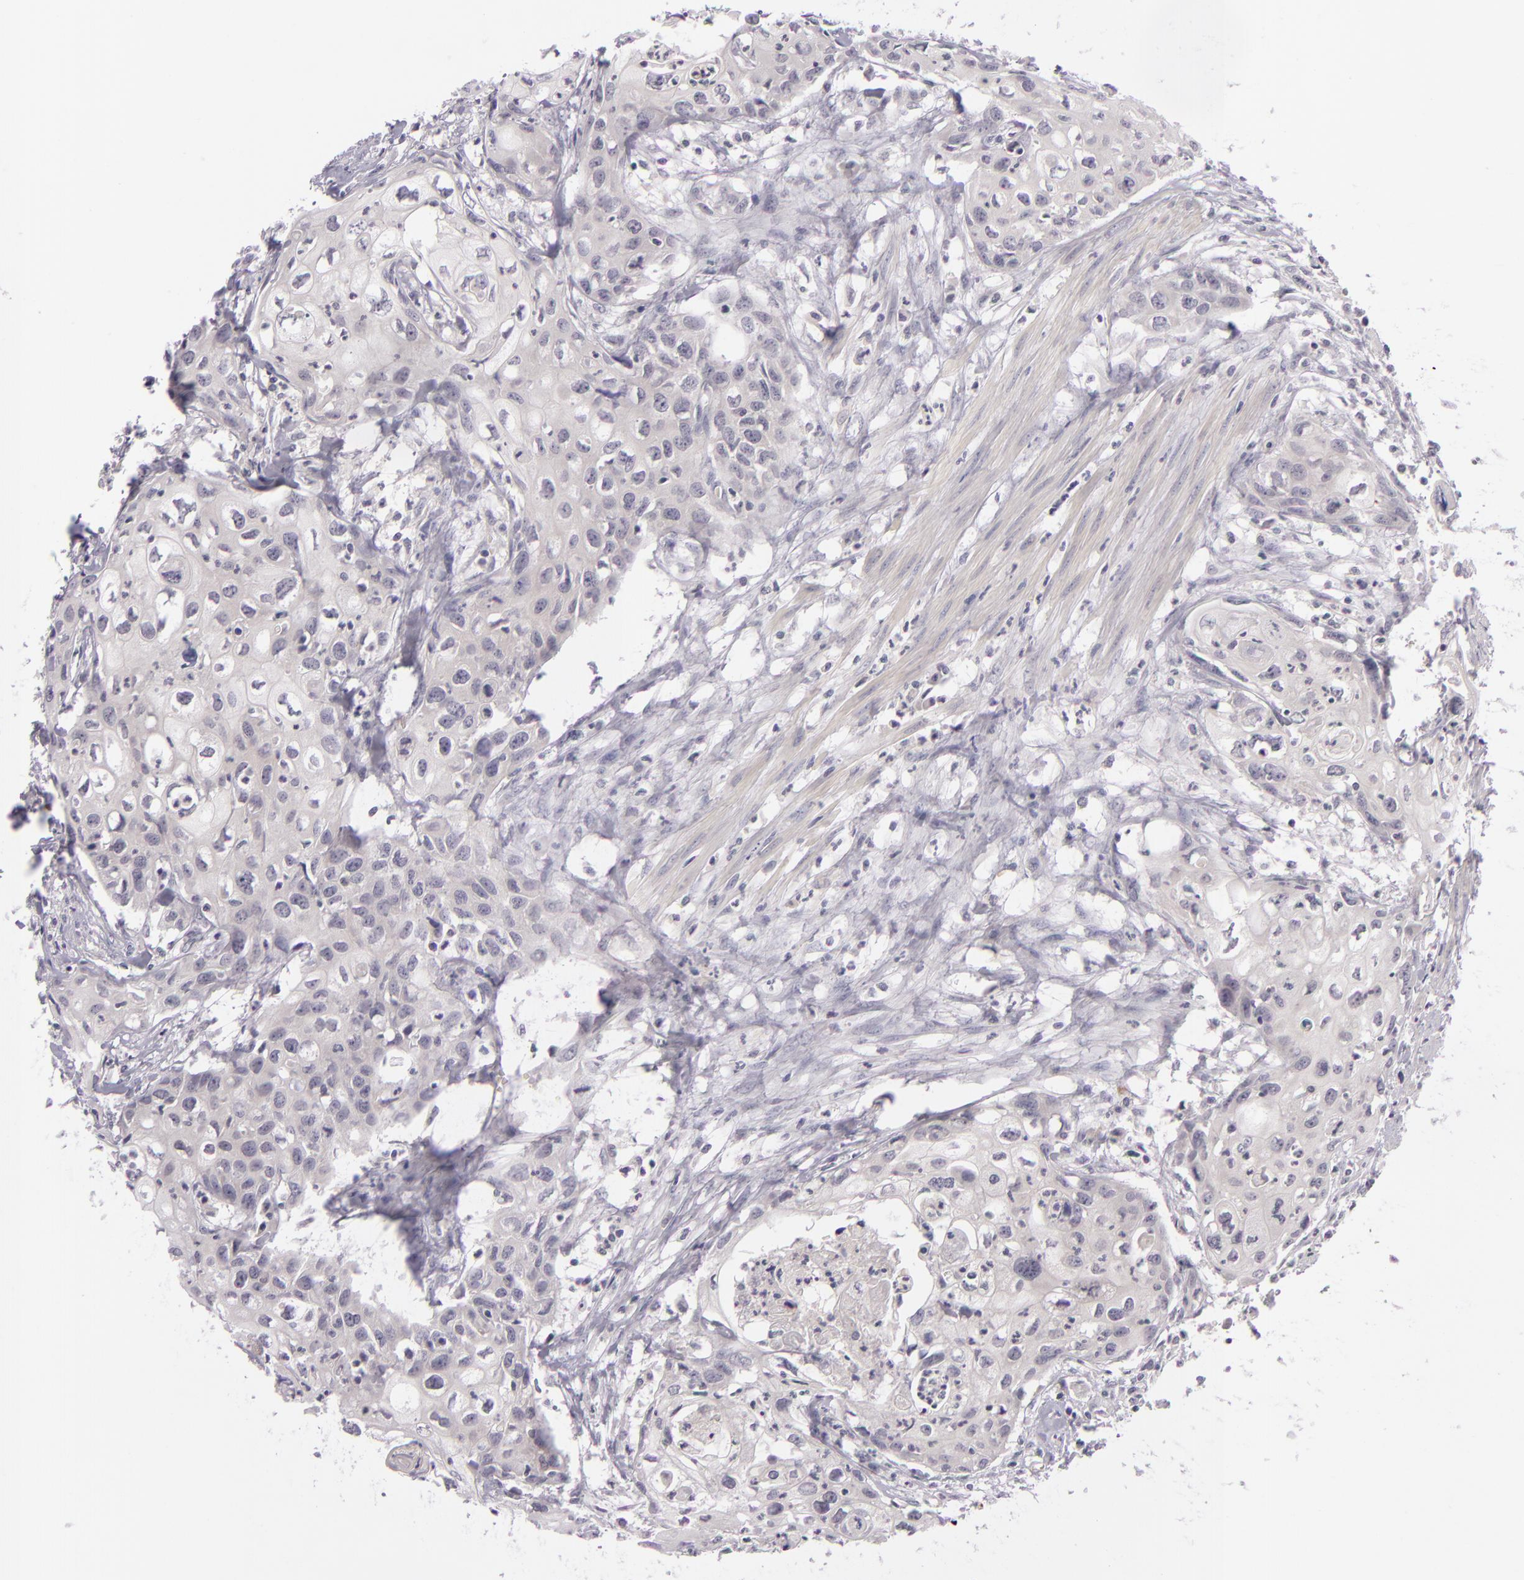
{"staining": {"intensity": "negative", "quantity": "none", "location": "none"}, "tissue": "urothelial cancer", "cell_type": "Tumor cells", "image_type": "cancer", "snomed": [{"axis": "morphology", "description": "Urothelial carcinoma, High grade"}, {"axis": "topography", "description": "Urinary bladder"}], "caption": "There is no significant staining in tumor cells of high-grade urothelial carcinoma.", "gene": "DAG1", "patient": {"sex": "male", "age": 54}}